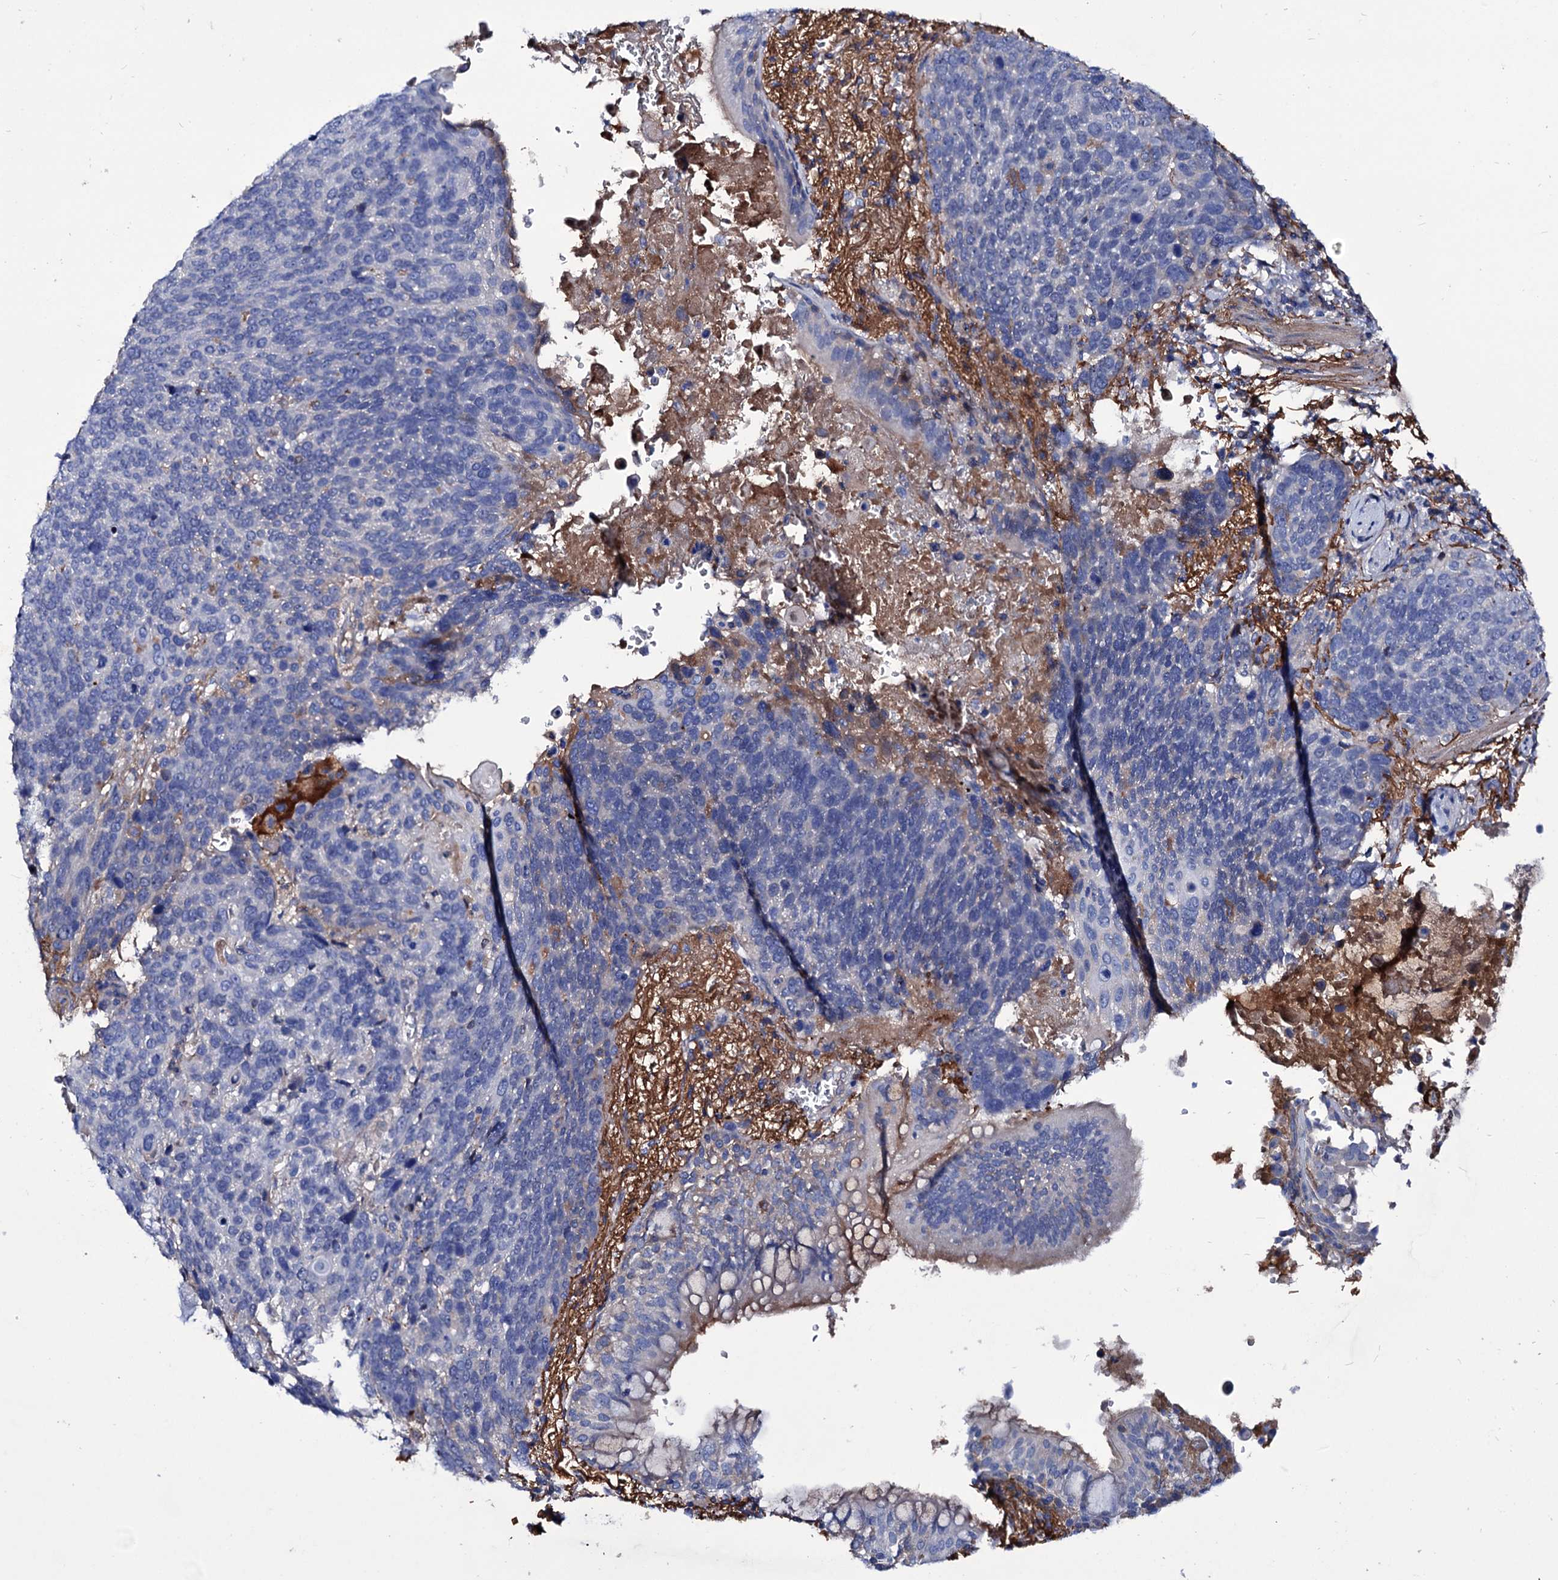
{"staining": {"intensity": "negative", "quantity": "none", "location": "none"}, "tissue": "lung cancer", "cell_type": "Tumor cells", "image_type": "cancer", "snomed": [{"axis": "morphology", "description": "Squamous cell carcinoma, NOS"}, {"axis": "topography", "description": "Lung"}], "caption": "Lung squamous cell carcinoma was stained to show a protein in brown. There is no significant staining in tumor cells. (Brightfield microscopy of DAB (3,3'-diaminobenzidine) IHC at high magnification).", "gene": "AXL", "patient": {"sex": "male", "age": 66}}